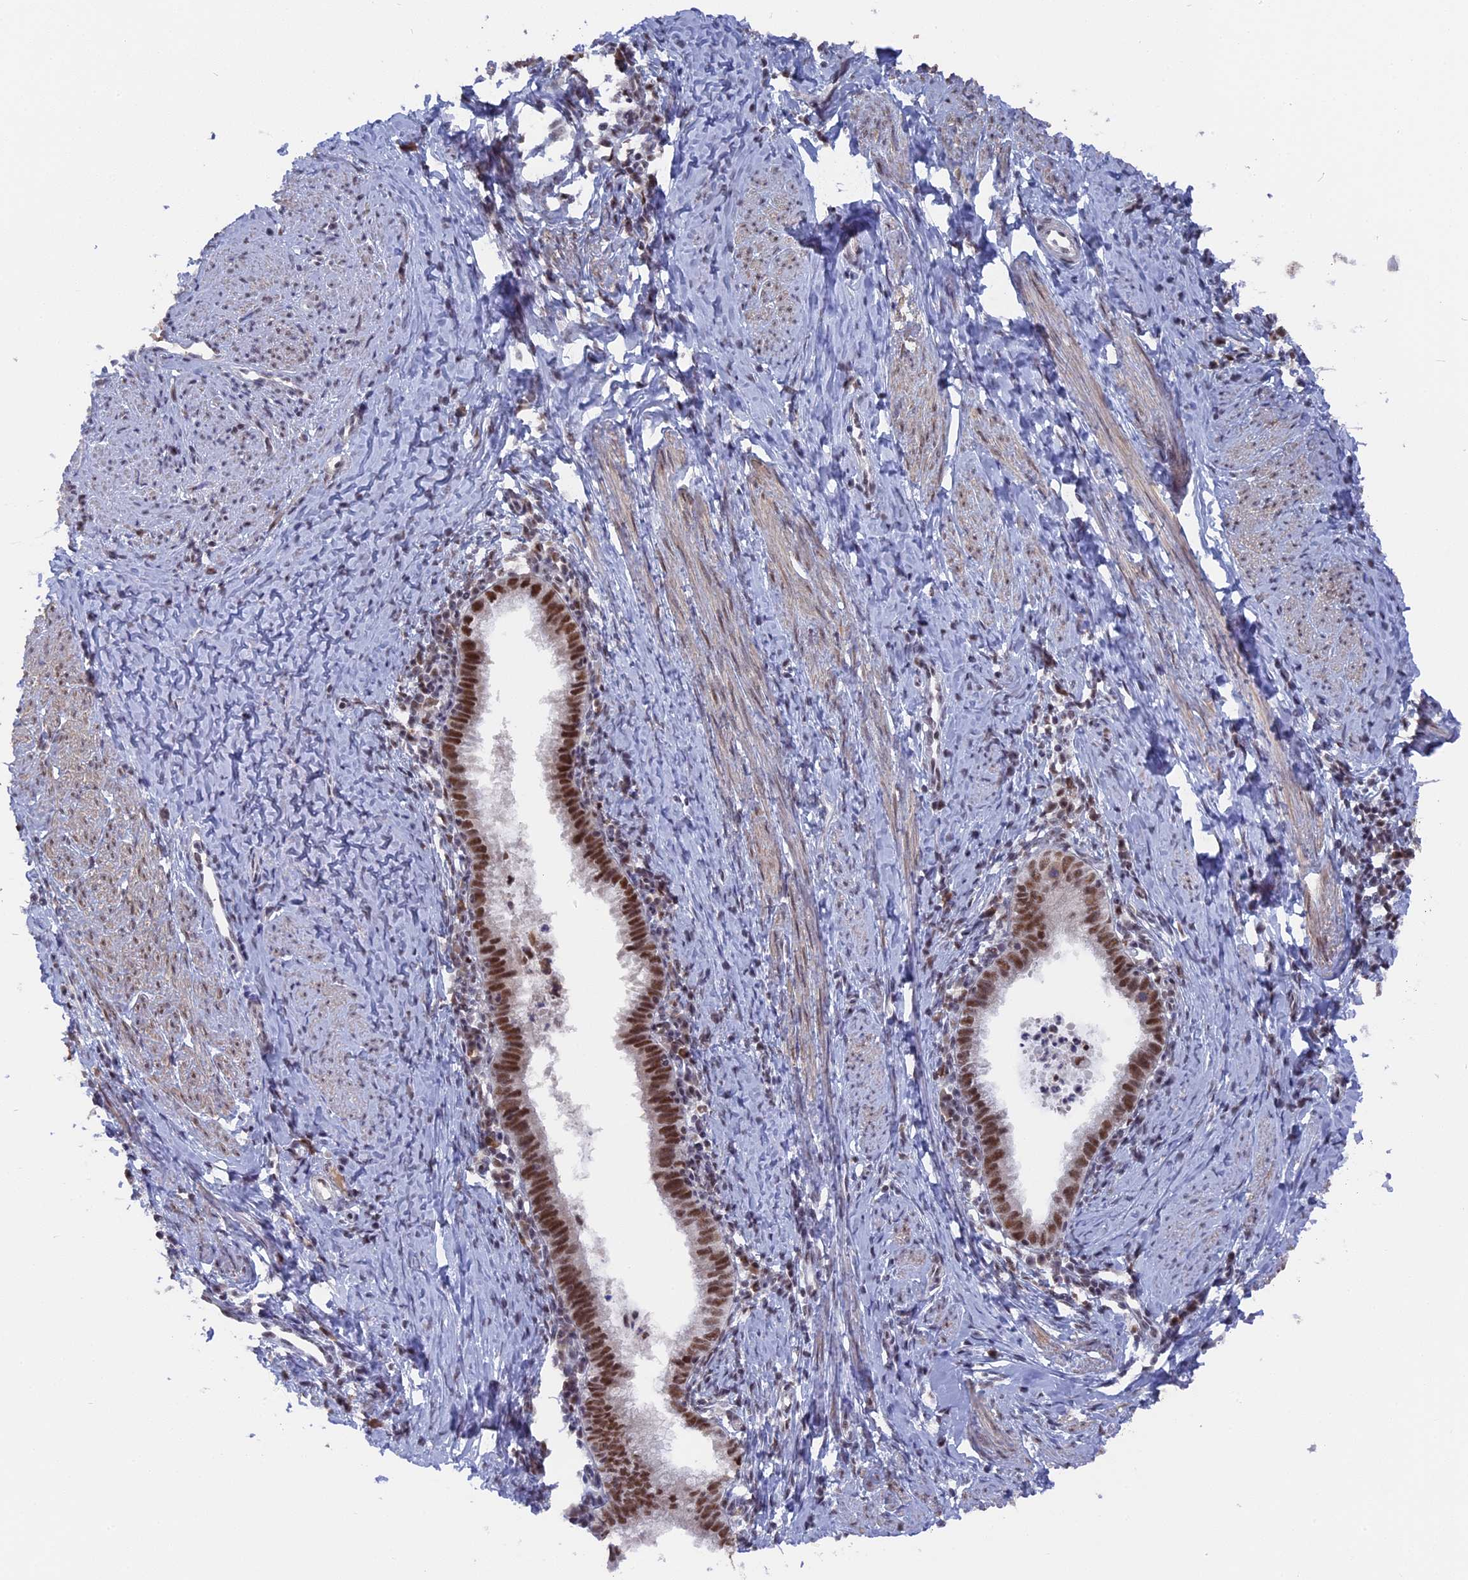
{"staining": {"intensity": "strong", "quantity": ">75%", "location": "nuclear"}, "tissue": "cervical cancer", "cell_type": "Tumor cells", "image_type": "cancer", "snomed": [{"axis": "morphology", "description": "Adenocarcinoma, NOS"}, {"axis": "topography", "description": "Cervix"}], "caption": "Protein expression analysis of human cervical adenocarcinoma reveals strong nuclear positivity in approximately >75% of tumor cells. The staining is performed using DAB brown chromogen to label protein expression. The nuclei are counter-stained blue using hematoxylin.", "gene": "SF3A2", "patient": {"sex": "female", "age": 36}}